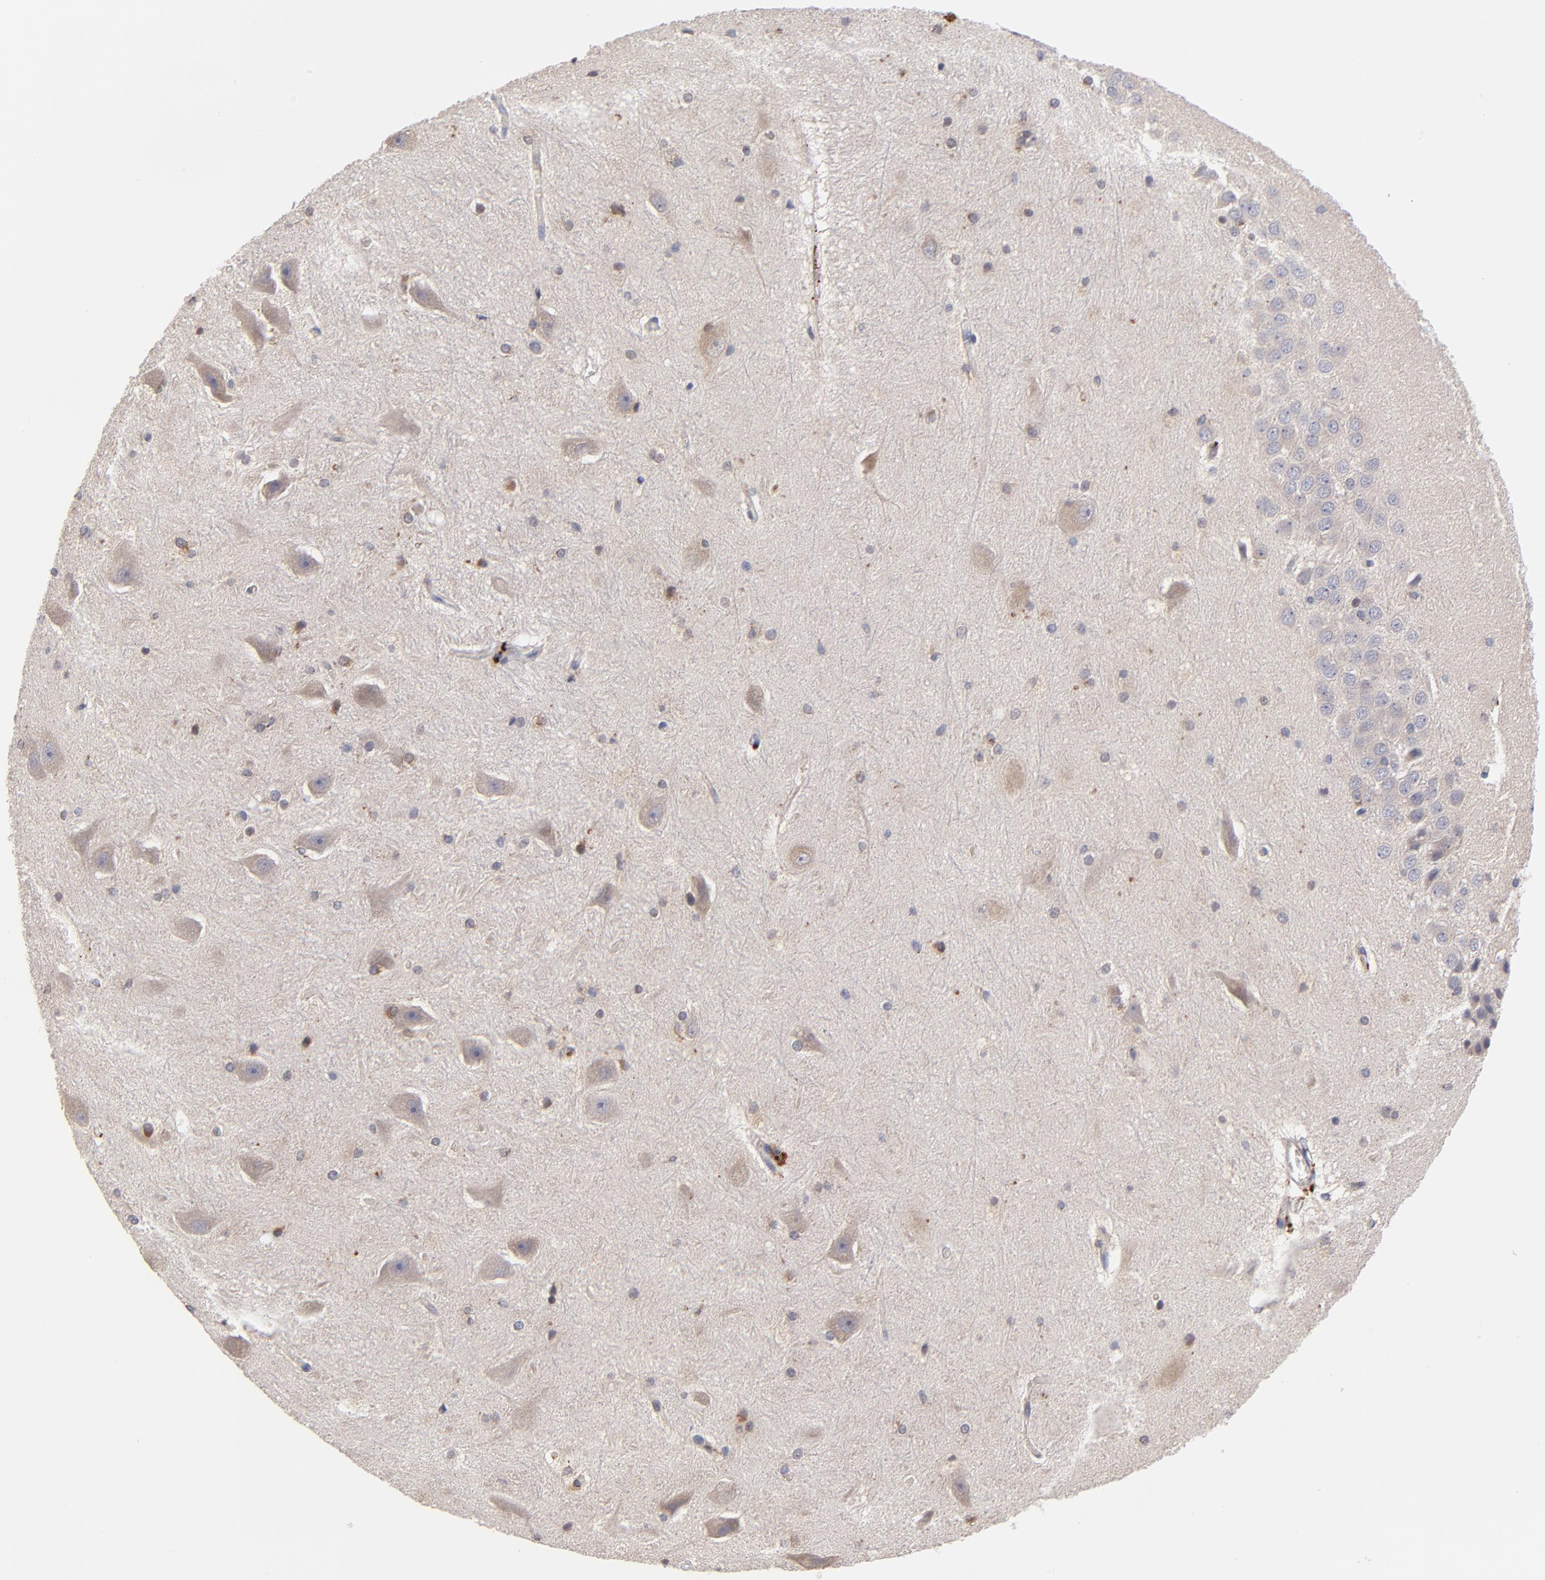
{"staining": {"intensity": "negative", "quantity": "none", "location": "none"}, "tissue": "hippocampus", "cell_type": "Glial cells", "image_type": "normal", "snomed": [{"axis": "morphology", "description": "Normal tissue, NOS"}, {"axis": "topography", "description": "Hippocampus"}], "caption": "An image of hippocampus stained for a protein reveals no brown staining in glial cells. (DAB IHC, high magnification).", "gene": "PDE4B", "patient": {"sex": "female", "age": 19}}